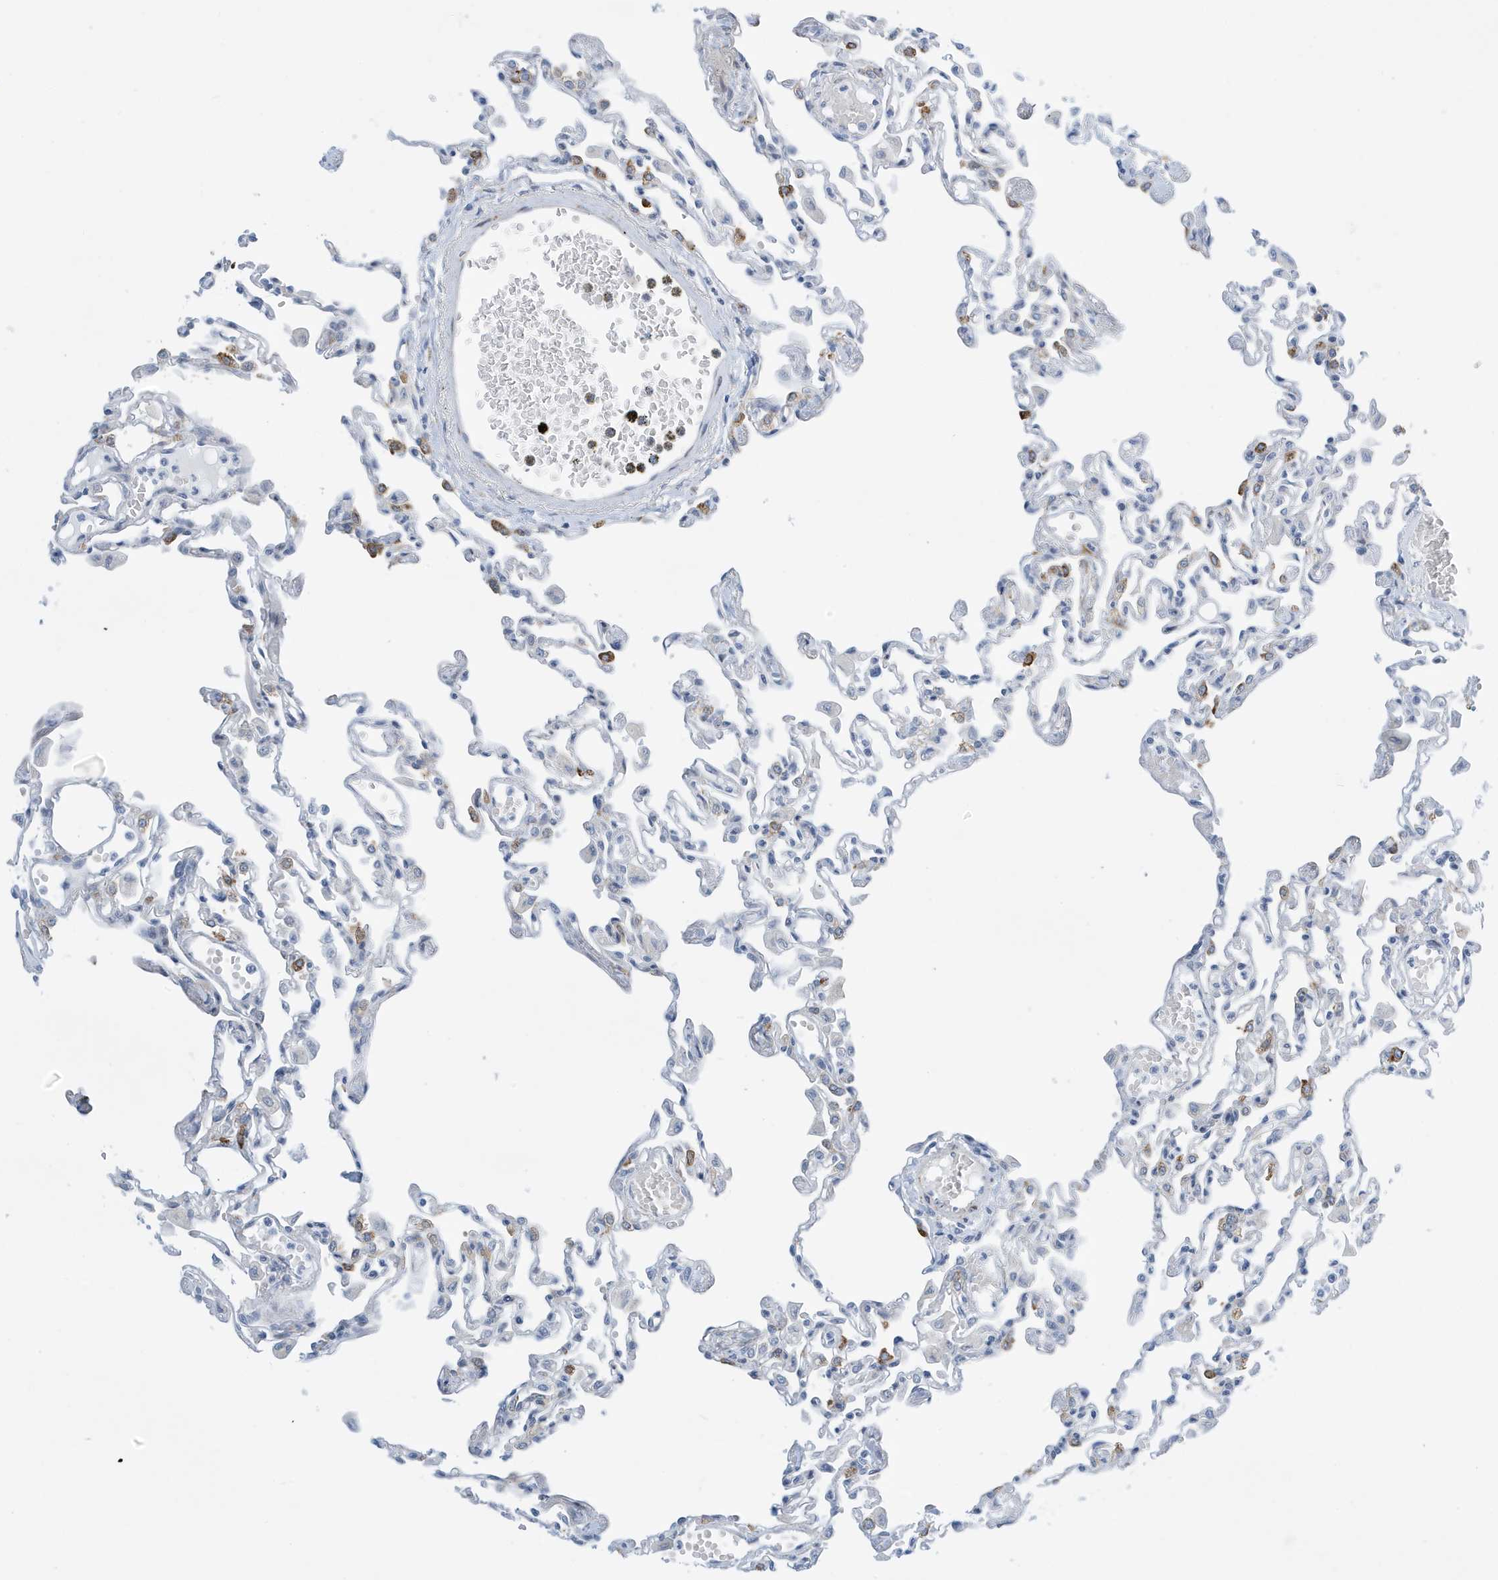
{"staining": {"intensity": "strong", "quantity": "<25%", "location": "cytoplasmic/membranous"}, "tissue": "lung", "cell_type": "Alveolar cells", "image_type": "normal", "snomed": [{"axis": "morphology", "description": "Normal tissue, NOS"}, {"axis": "topography", "description": "Bronchus"}, {"axis": "topography", "description": "Lung"}], "caption": "An IHC histopathology image of unremarkable tissue is shown. Protein staining in brown shows strong cytoplasmic/membranous positivity in lung within alveolar cells.", "gene": "SEMA3F", "patient": {"sex": "female", "age": 49}}